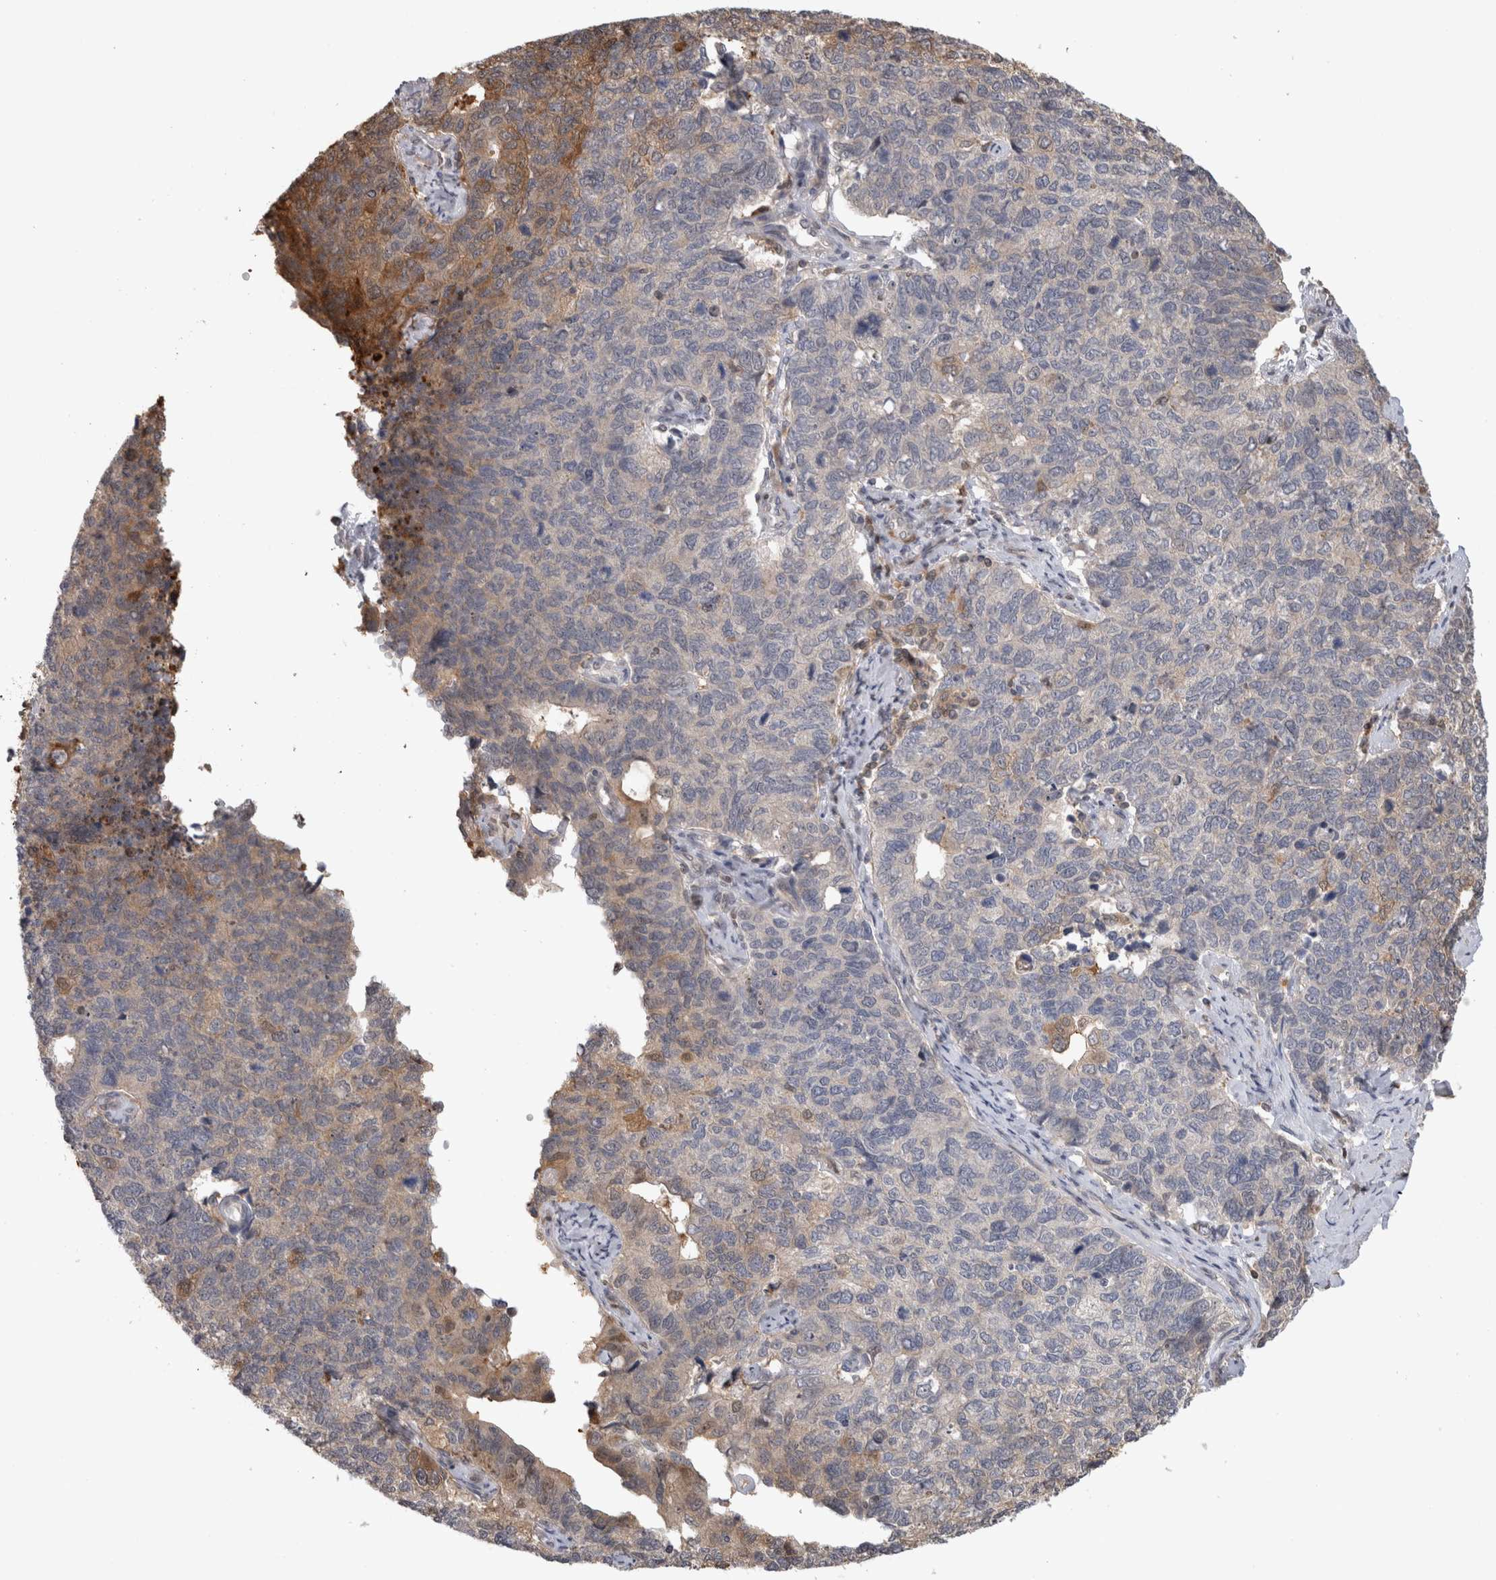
{"staining": {"intensity": "moderate", "quantity": "<25%", "location": "cytoplasmic/membranous"}, "tissue": "cervical cancer", "cell_type": "Tumor cells", "image_type": "cancer", "snomed": [{"axis": "morphology", "description": "Squamous cell carcinoma, NOS"}, {"axis": "topography", "description": "Cervix"}], "caption": "Human cervical cancer (squamous cell carcinoma) stained with a protein marker shows moderate staining in tumor cells.", "gene": "USH1G", "patient": {"sex": "female", "age": 63}}